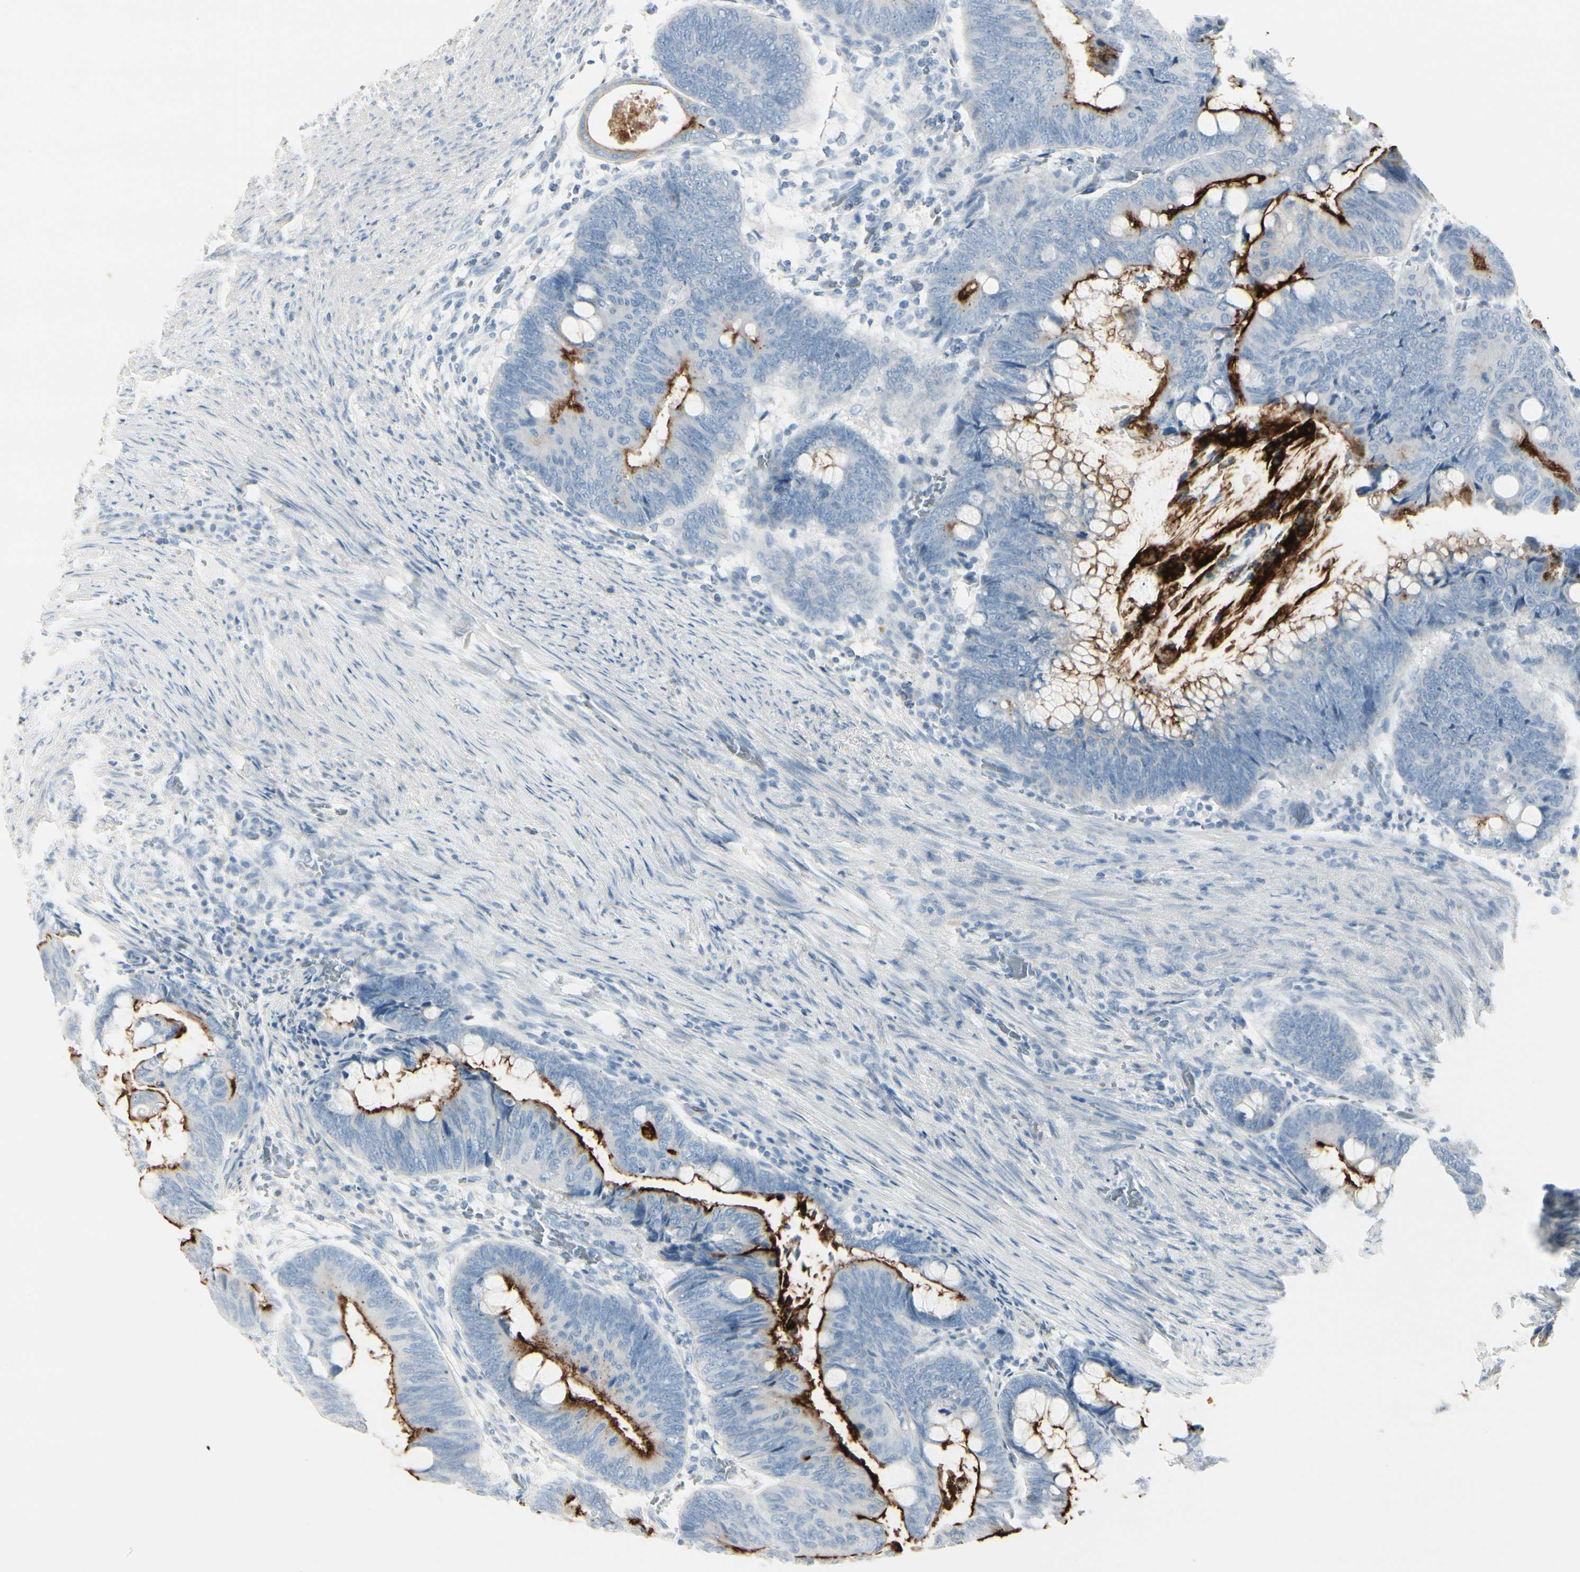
{"staining": {"intensity": "strong", "quantity": "25%-75%", "location": "cytoplasmic/membranous"}, "tissue": "colorectal cancer", "cell_type": "Tumor cells", "image_type": "cancer", "snomed": [{"axis": "morphology", "description": "Normal tissue, NOS"}, {"axis": "morphology", "description": "Adenocarcinoma, NOS"}, {"axis": "topography", "description": "Rectum"}, {"axis": "topography", "description": "Peripheral nerve tissue"}], "caption": "A photomicrograph showing strong cytoplasmic/membranous expression in approximately 25%-75% of tumor cells in adenocarcinoma (colorectal), as visualized by brown immunohistochemical staining.", "gene": "CDHR5", "patient": {"sex": "male", "age": 92}}